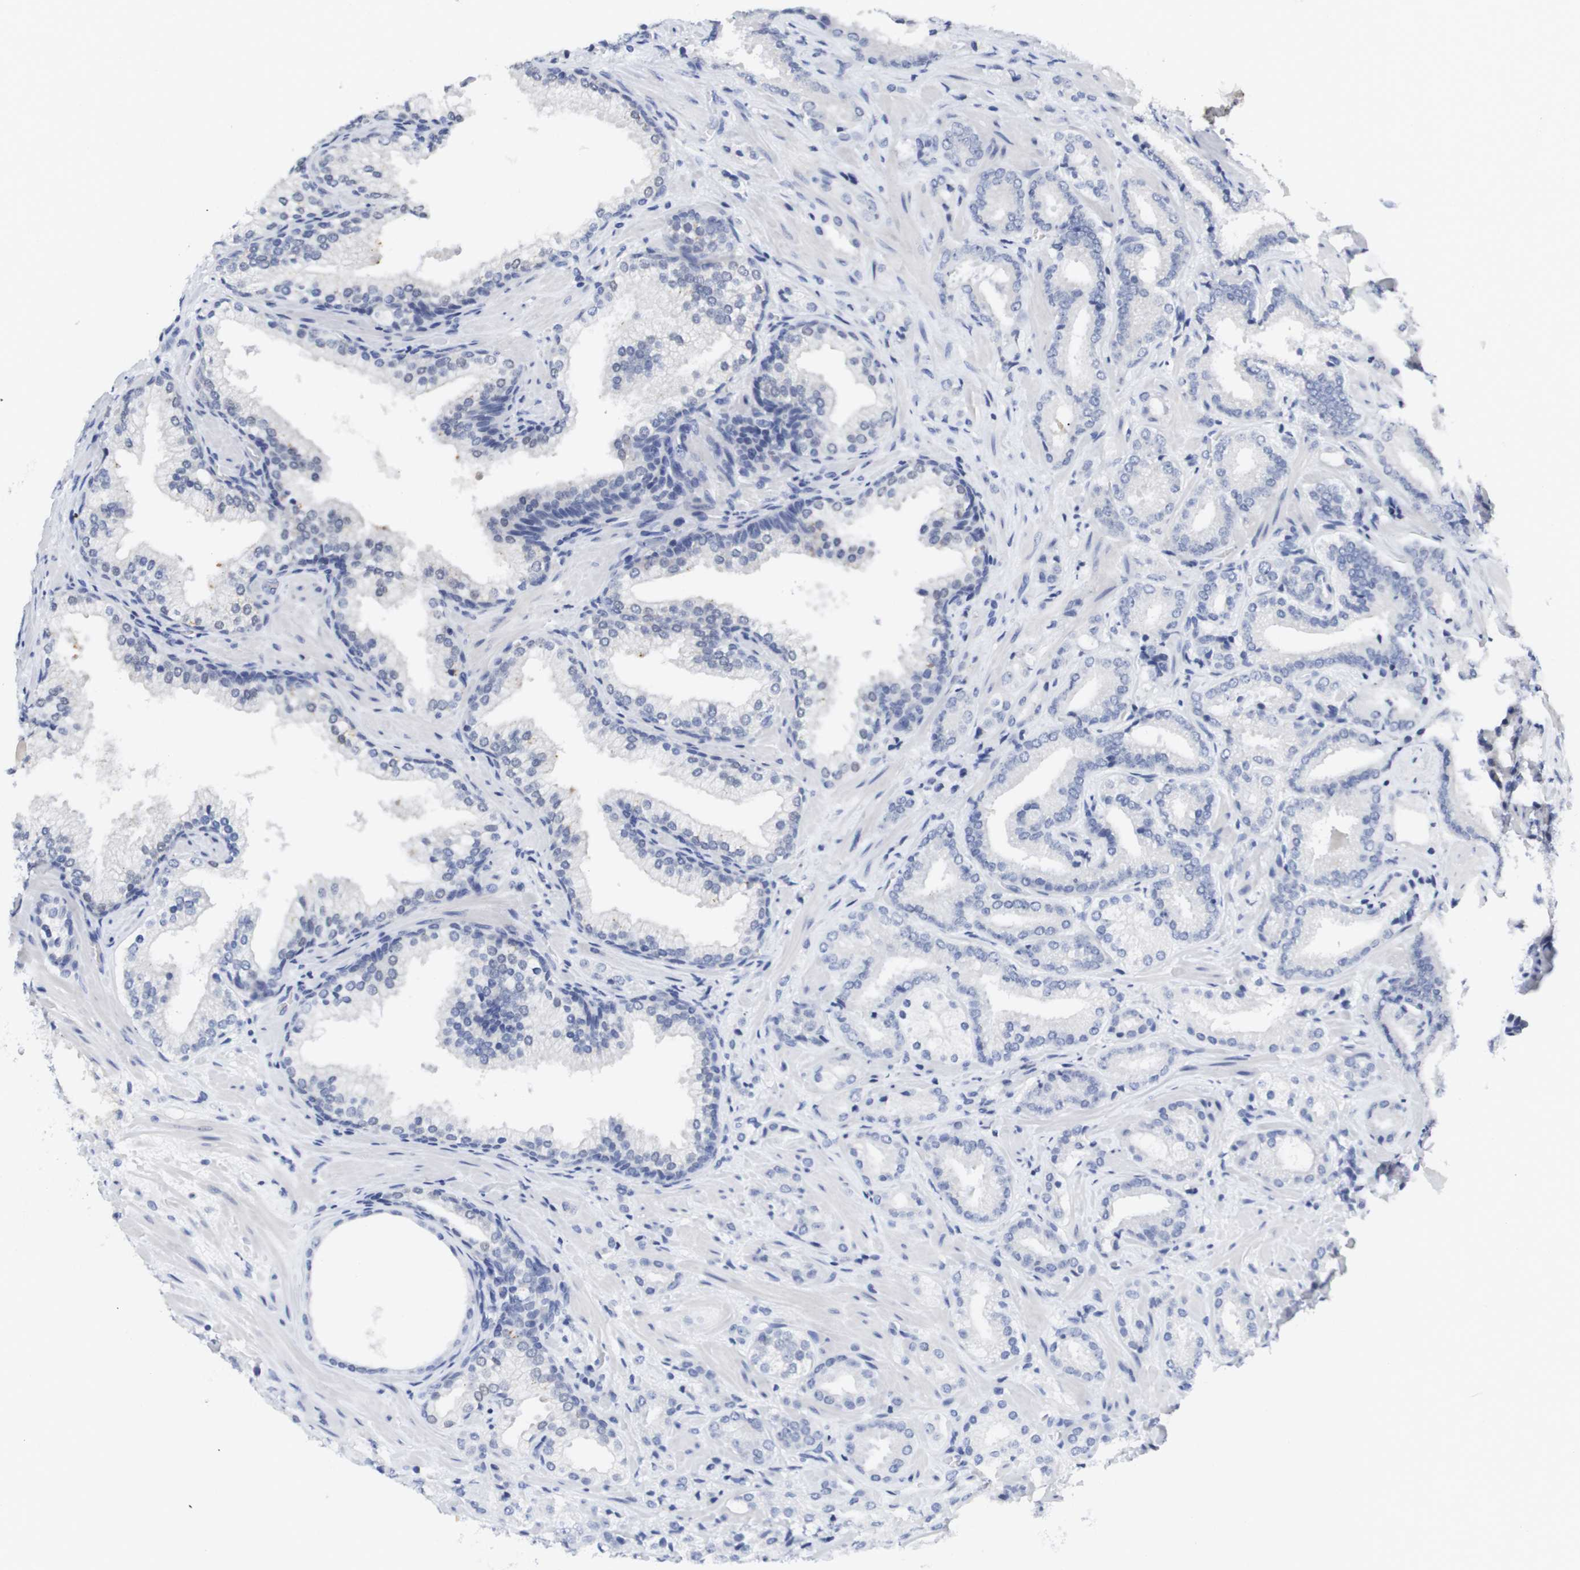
{"staining": {"intensity": "negative", "quantity": "none", "location": "none"}, "tissue": "prostate cancer", "cell_type": "Tumor cells", "image_type": "cancer", "snomed": [{"axis": "morphology", "description": "Adenocarcinoma, High grade"}, {"axis": "topography", "description": "Prostate"}], "caption": "DAB immunohistochemical staining of prostate high-grade adenocarcinoma reveals no significant staining in tumor cells.", "gene": "FNTA", "patient": {"sex": "male", "age": 64}}